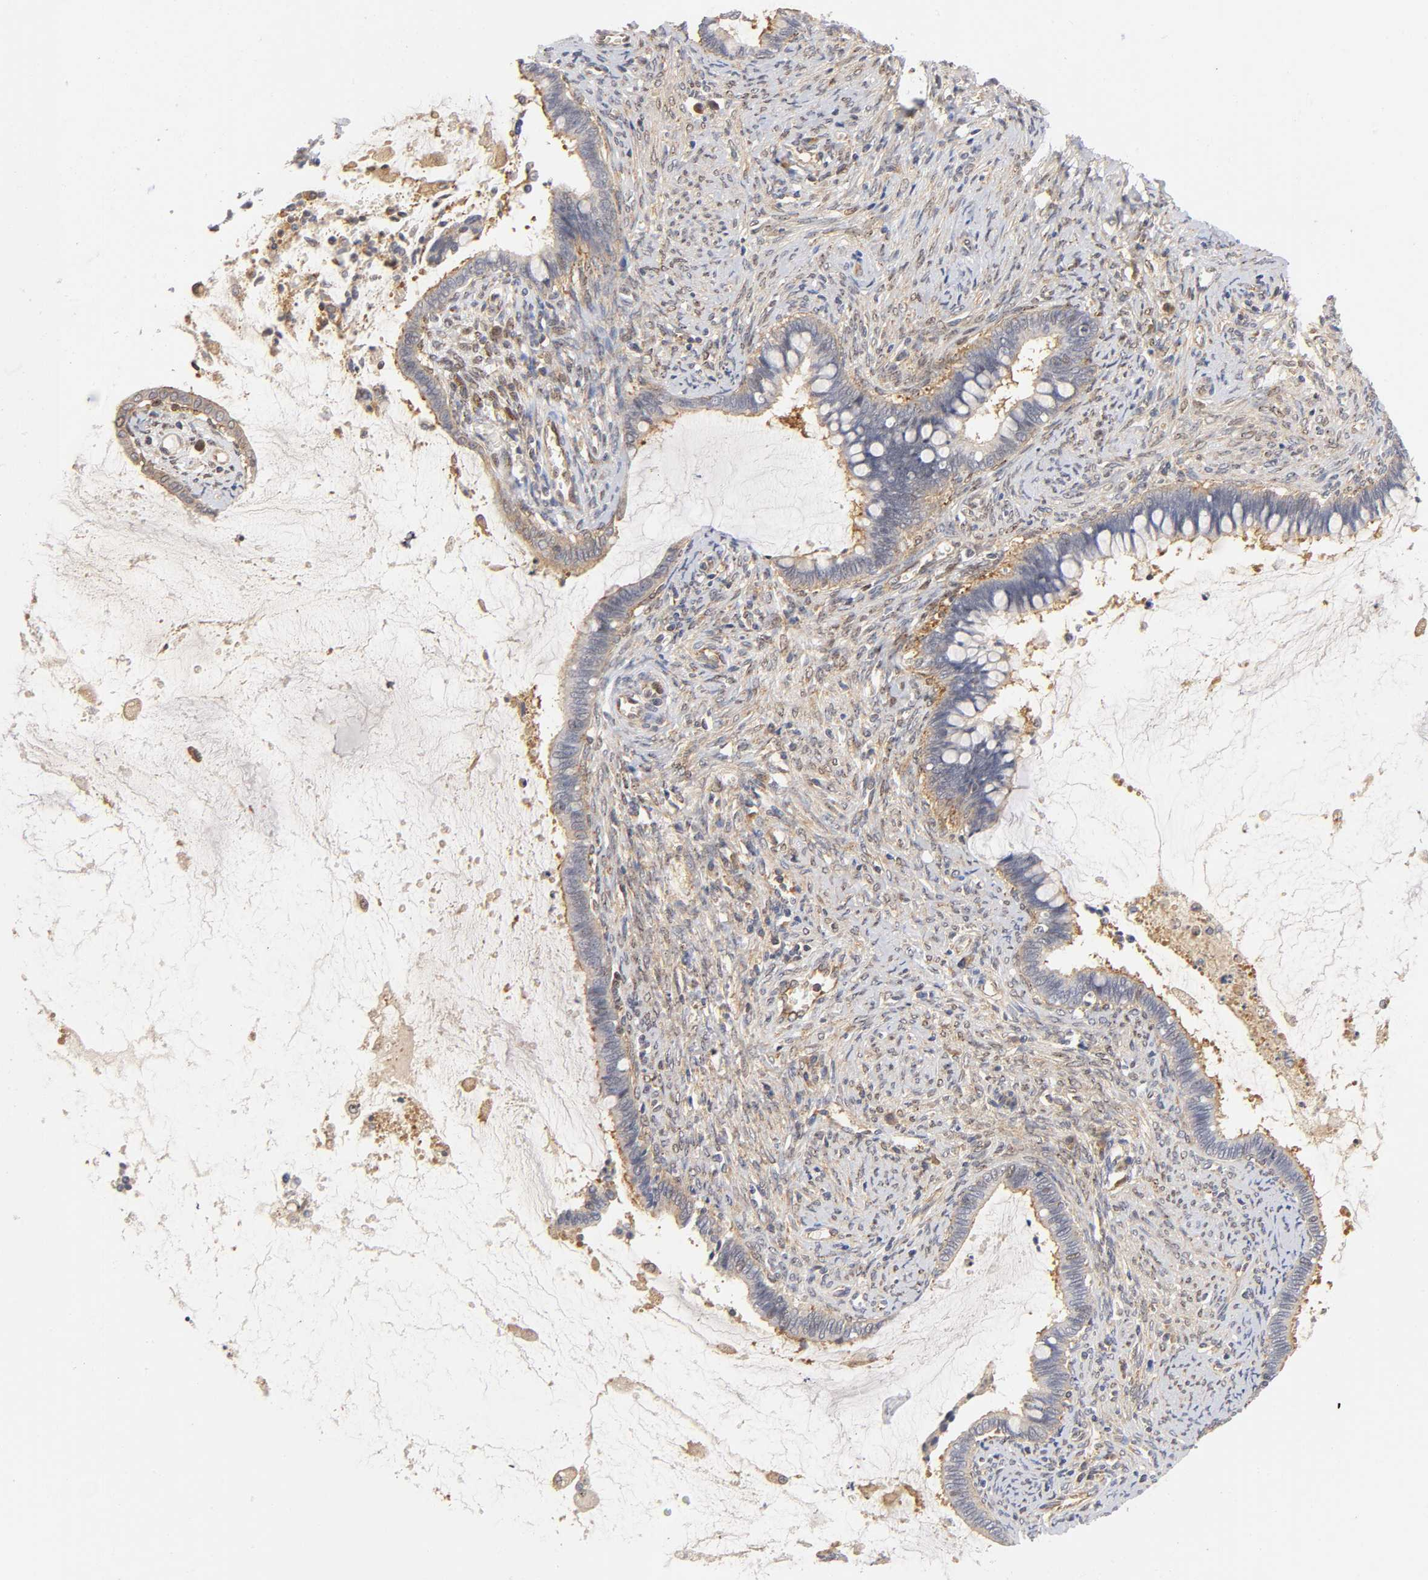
{"staining": {"intensity": "weak", "quantity": "25%-75%", "location": "cytoplasmic/membranous"}, "tissue": "cervical cancer", "cell_type": "Tumor cells", "image_type": "cancer", "snomed": [{"axis": "morphology", "description": "Adenocarcinoma, NOS"}, {"axis": "topography", "description": "Cervix"}], "caption": "Protein positivity by IHC exhibits weak cytoplasmic/membranous positivity in about 25%-75% of tumor cells in cervical cancer.", "gene": "PAFAH1B1", "patient": {"sex": "female", "age": 44}}